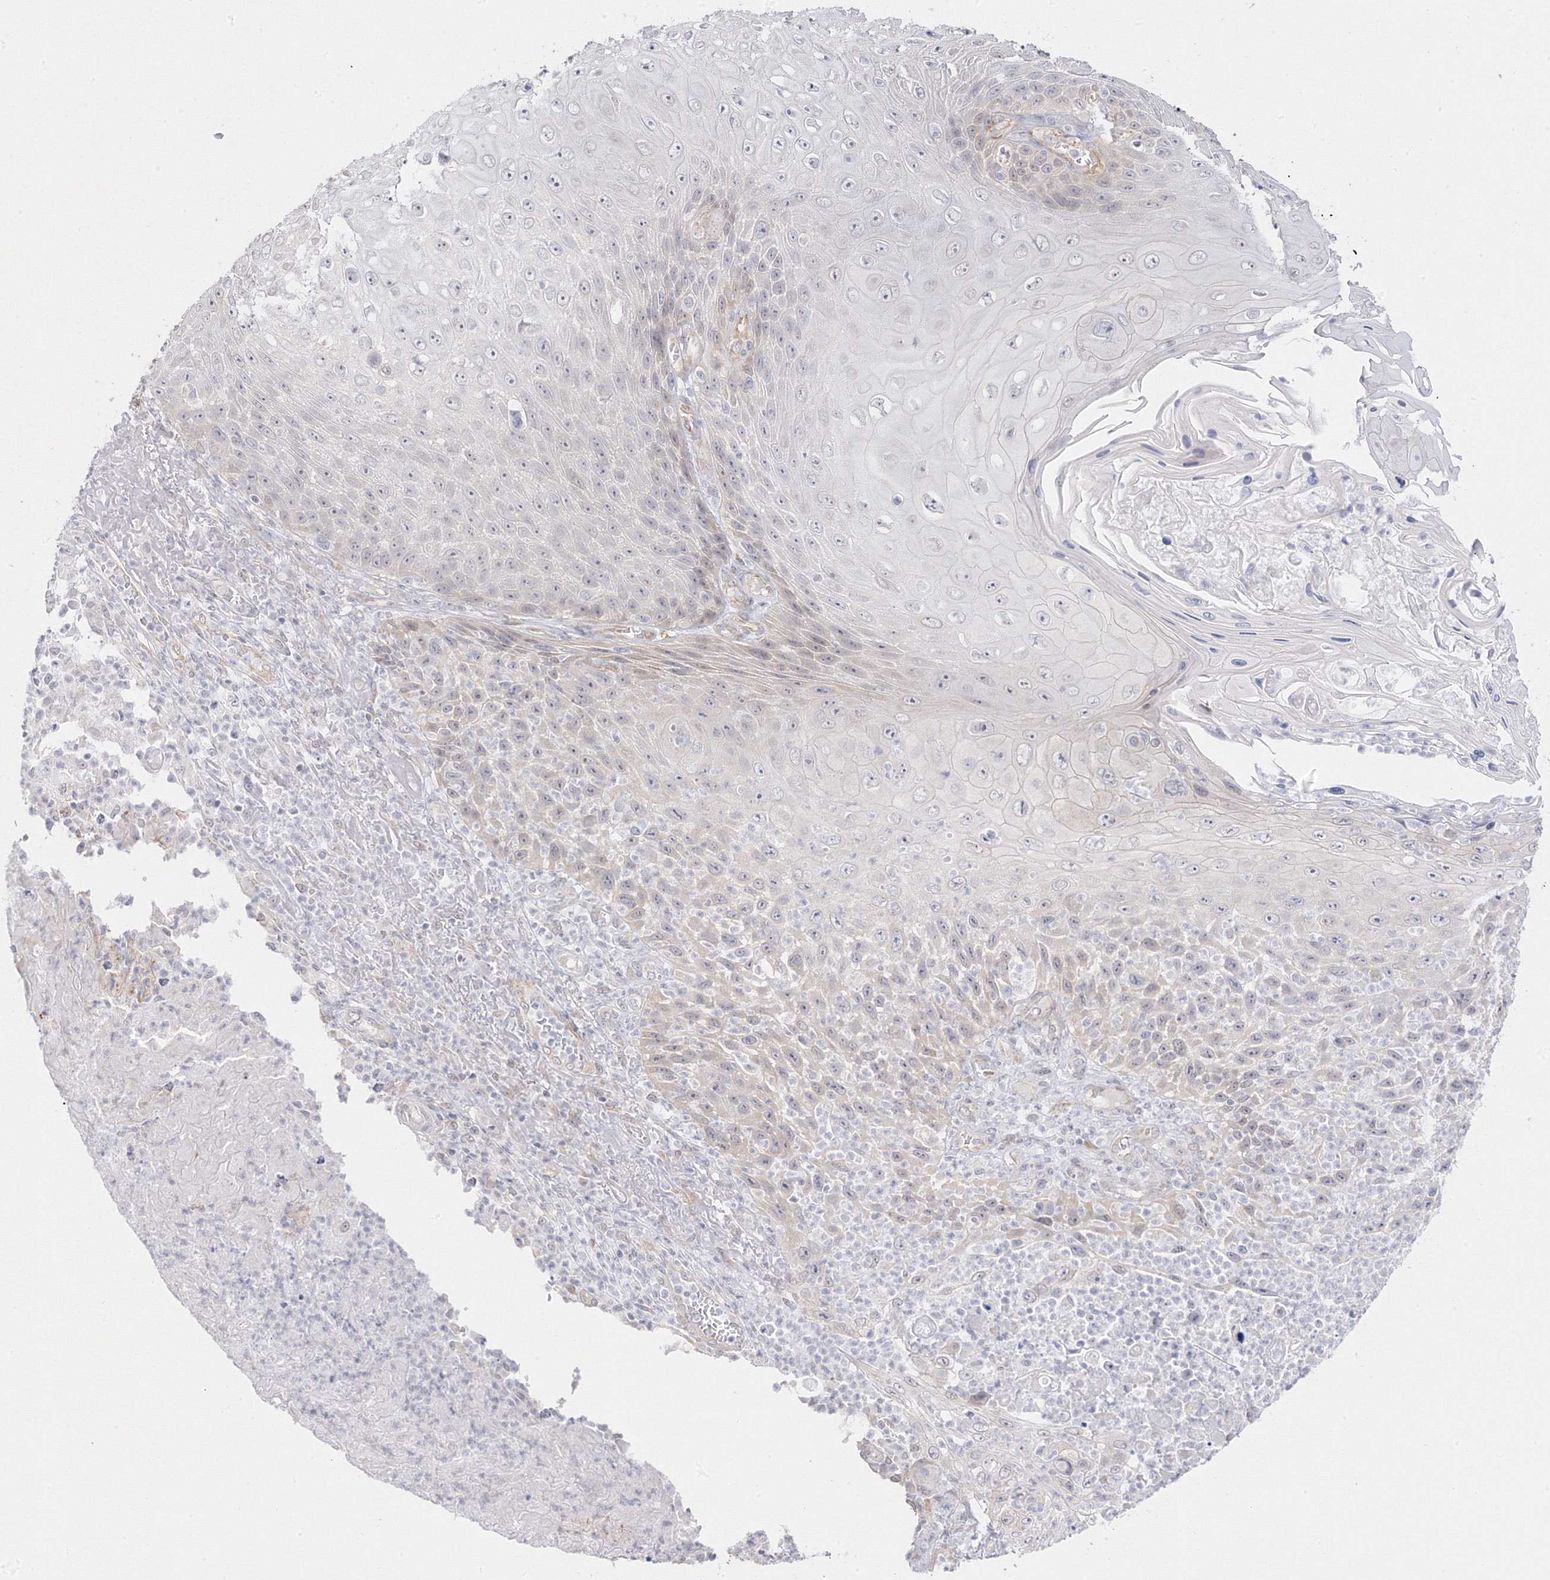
{"staining": {"intensity": "negative", "quantity": "none", "location": "none"}, "tissue": "skin cancer", "cell_type": "Tumor cells", "image_type": "cancer", "snomed": [{"axis": "morphology", "description": "Squamous cell carcinoma, NOS"}, {"axis": "topography", "description": "Skin"}], "caption": "Tumor cells are negative for protein expression in human squamous cell carcinoma (skin). (Brightfield microscopy of DAB (3,3'-diaminobenzidine) IHC at high magnification).", "gene": "C2CD2", "patient": {"sex": "female", "age": 88}}